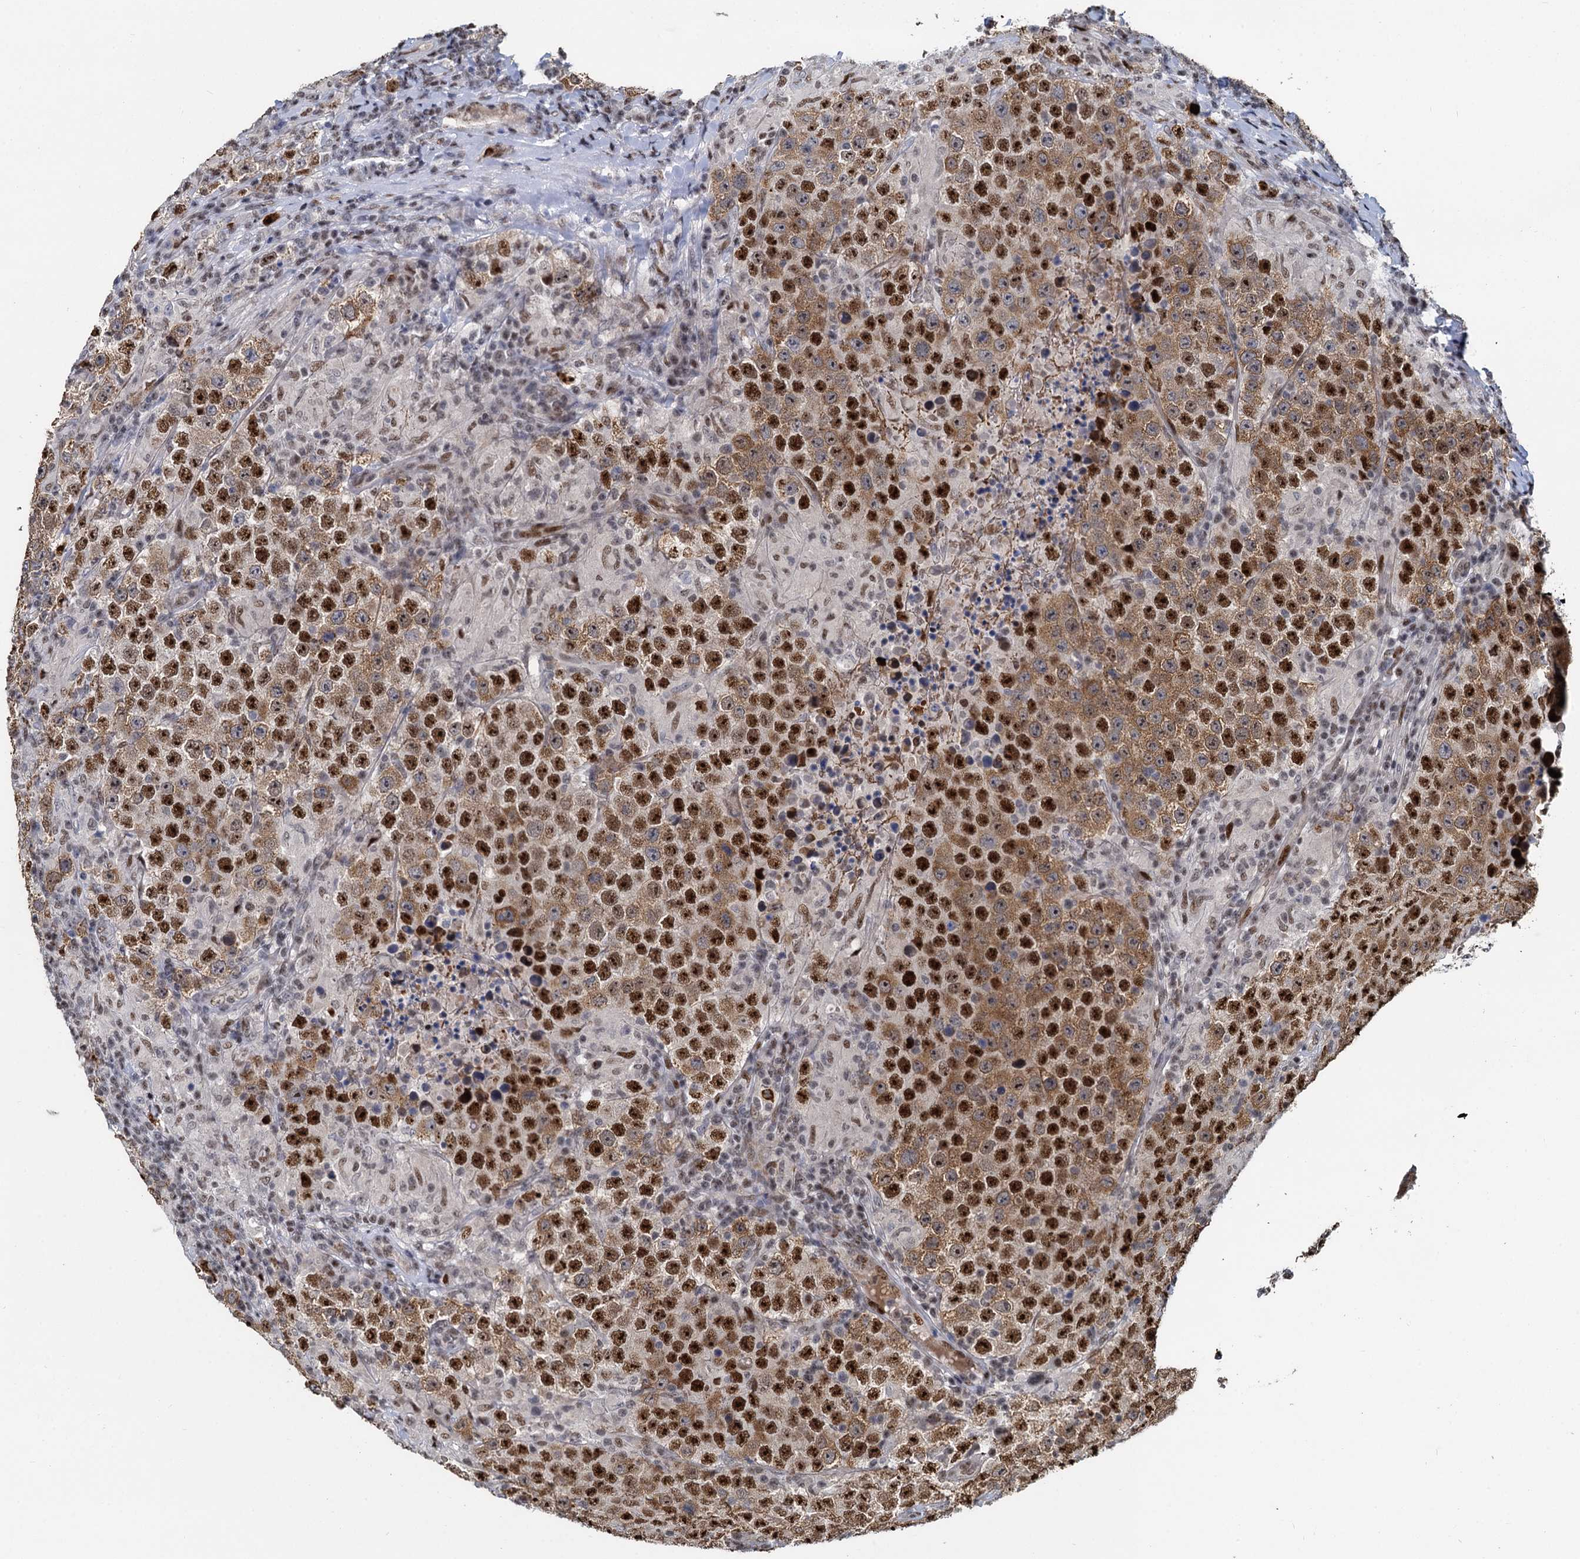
{"staining": {"intensity": "moderate", "quantity": ">75%", "location": "cytoplasmic/membranous,nuclear"}, "tissue": "testis cancer", "cell_type": "Tumor cells", "image_type": "cancer", "snomed": [{"axis": "morphology", "description": "Normal tissue, NOS"}, {"axis": "morphology", "description": "Urothelial carcinoma, High grade"}, {"axis": "morphology", "description": "Seminoma, NOS"}, {"axis": "morphology", "description": "Carcinoma, Embryonal, NOS"}, {"axis": "topography", "description": "Urinary bladder"}, {"axis": "topography", "description": "Testis"}], "caption": "Urothelial carcinoma (high-grade) (testis) was stained to show a protein in brown. There is medium levels of moderate cytoplasmic/membranous and nuclear staining in approximately >75% of tumor cells.", "gene": "ANKRD49", "patient": {"sex": "male", "age": 41}}